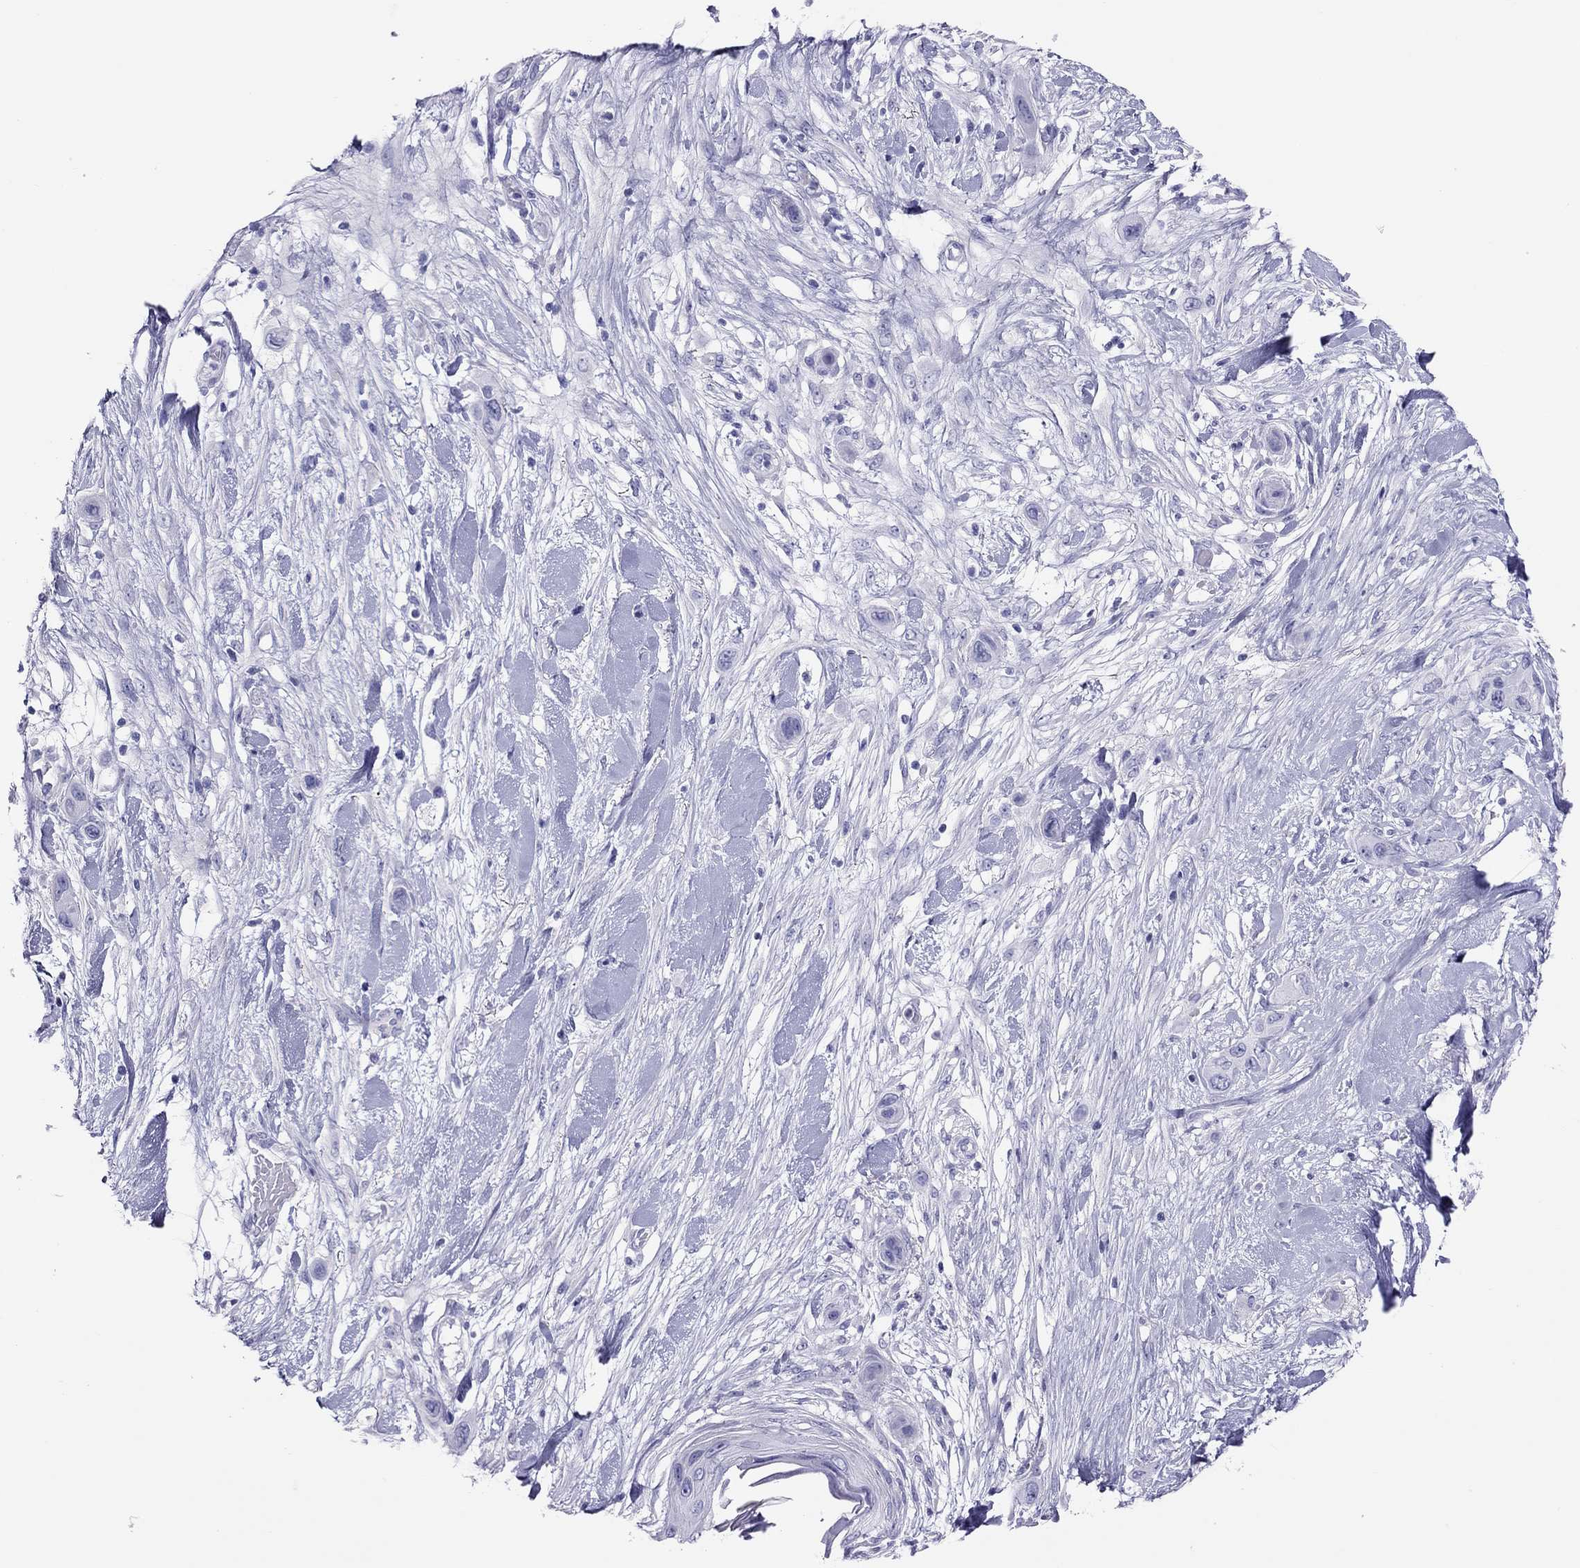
{"staining": {"intensity": "negative", "quantity": "none", "location": "none"}, "tissue": "skin cancer", "cell_type": "Tumor cells", "image_type": "cancer", "snomed": [{"axis": "morphology", "description": "Squamous cell carcinoma, NOS"}, {"axis": "topography", "description": "Skin"}], "caption": "This histopathology image is of skin cancer (squamous cell carcinoma) stained with immunohistochemistry (IHC) to label a protein in brown with the nuclei are counter-stained blue. There is no staining in tumor cells. (DAB immunohistochemistry, high magnification).", "gene": "PSMB11", "patient": {"sex": "male", "age": 79}}